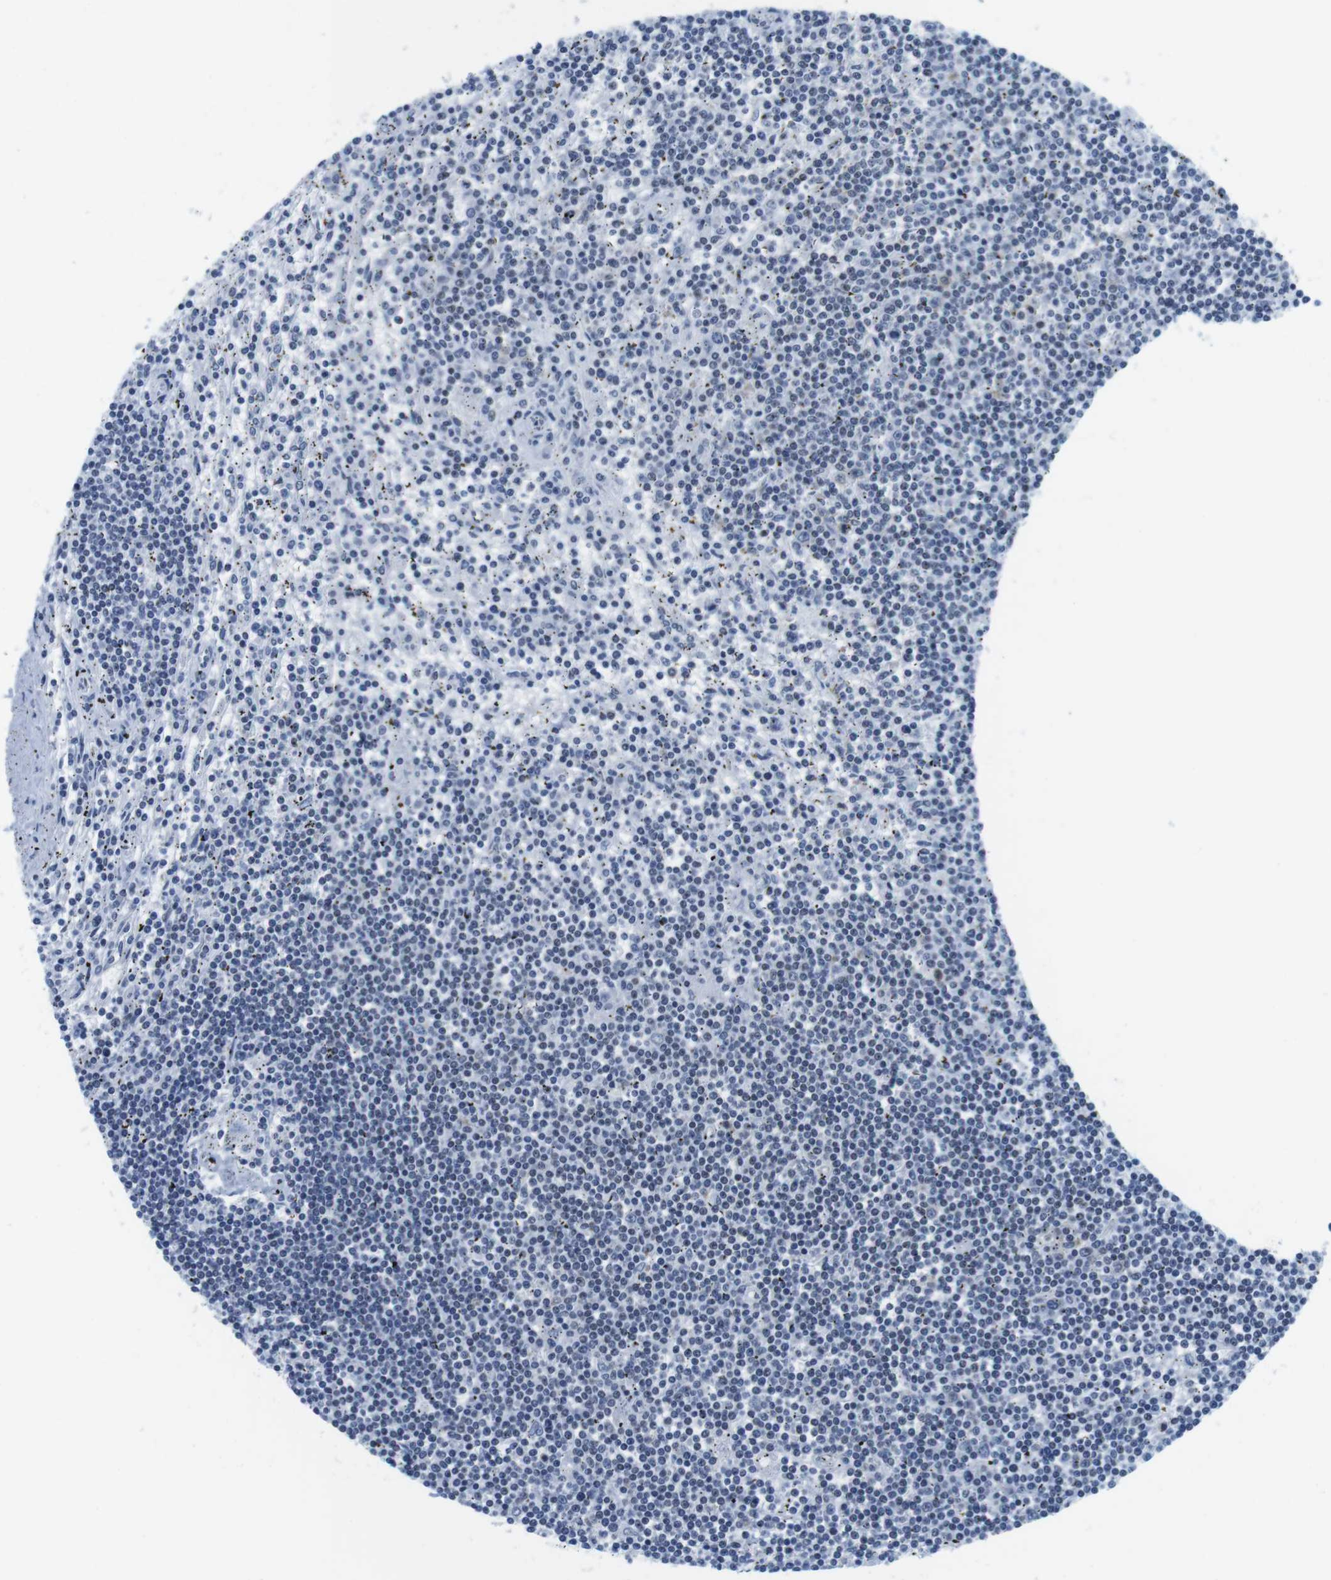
{"staining": {"intensity": "negative", "quantity": "none", "location": "none"}, "tissue": "lymphoma", "cell_type": "Tumor cells", "image_type": "cancer", "snomed": [{"axis": "morphology", "description": "Malignant lymphoma, non-Hodgkin's type, Low grade"}, {"axis": "topography", "description": "Spleen"}], "caption": "Immunohistochemical staining of lymphoma reveals no significant positivity in tumor cells.", "gene": "IFI16", "patient": {"sex": "male", "age": 76}}